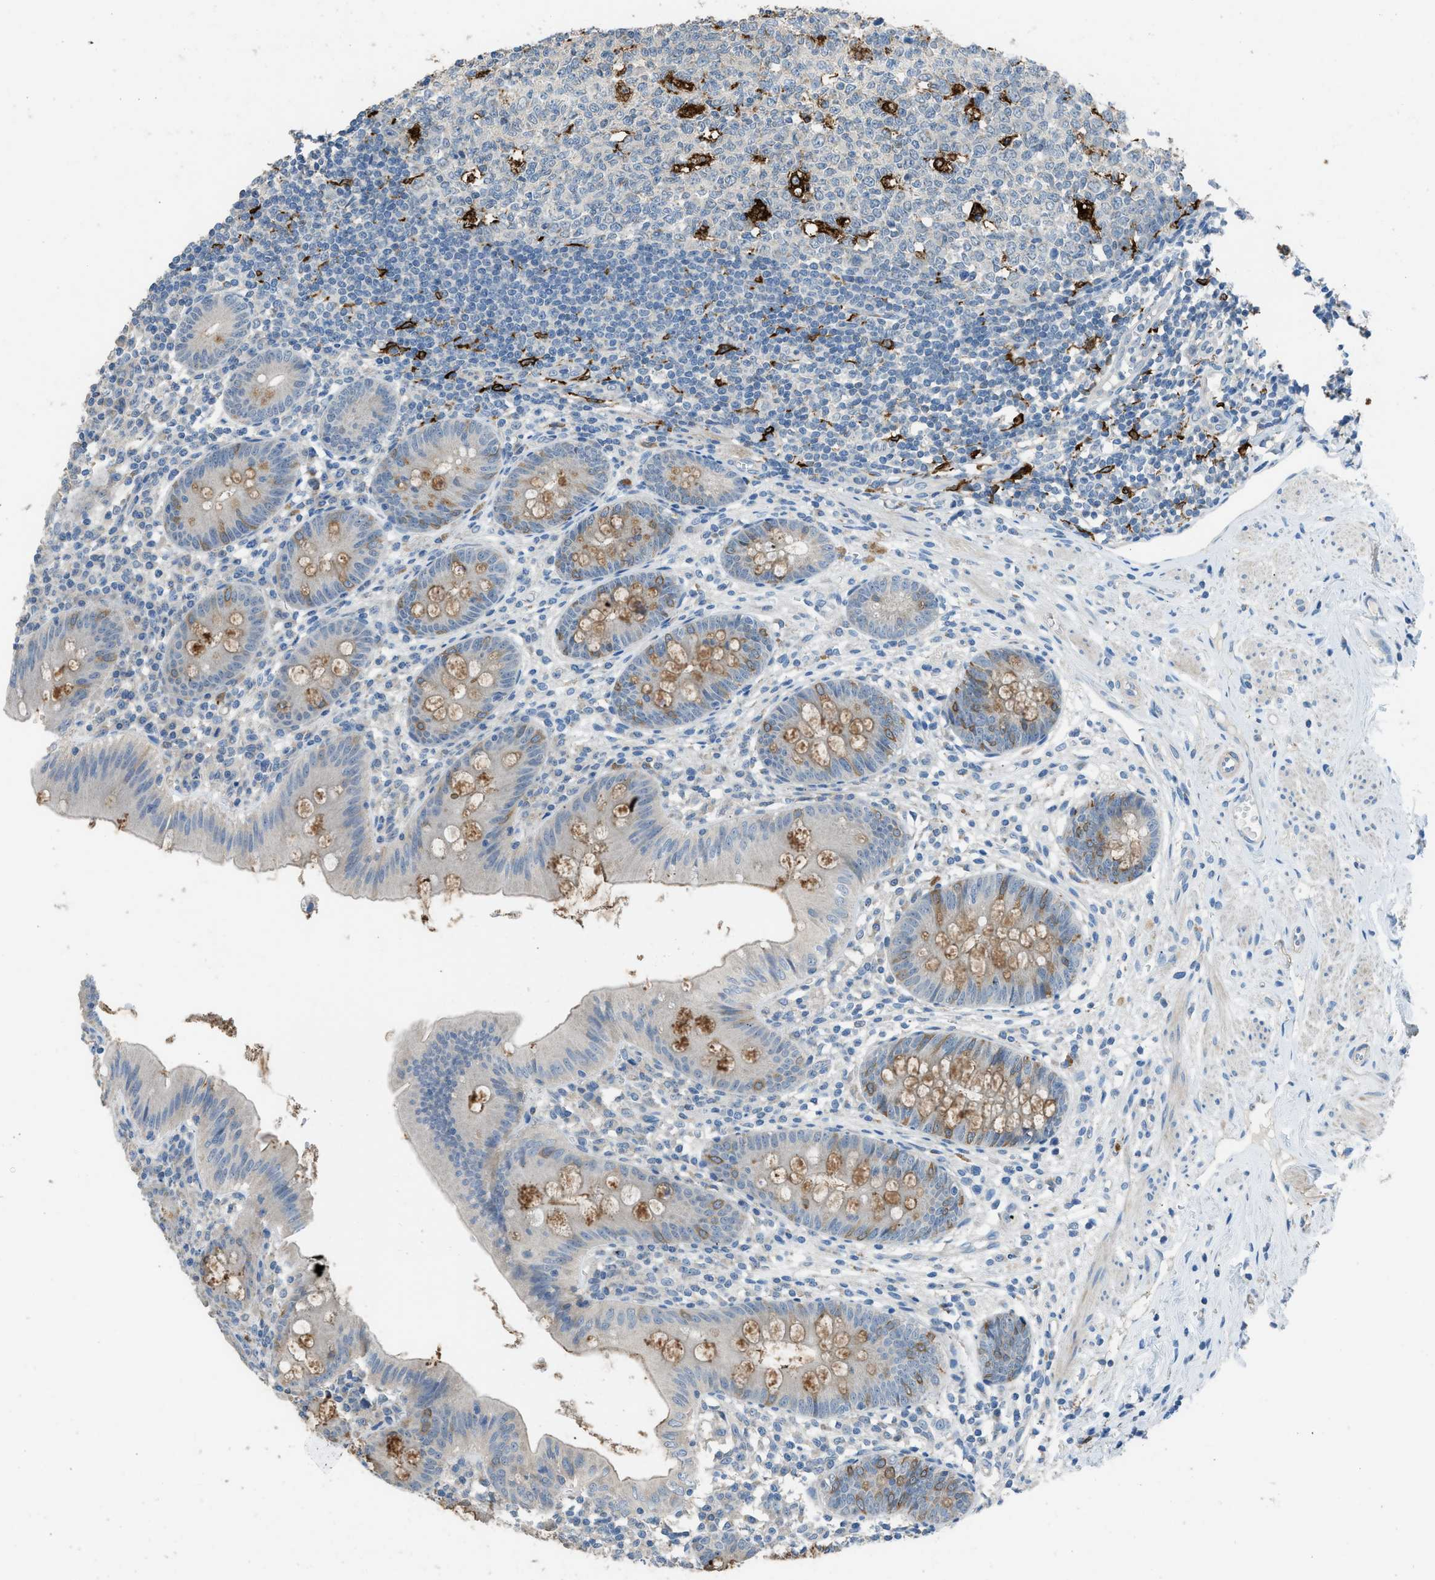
{"staining": {"intensity": "moderate", "quantity": "25%-75%", "location": "cytoplasmic/membranous"}, "tissue": "appendix", "cell_type": "Glandular cells", "image_type": "normal", "snomed": [{"axis": "morphology", "description": "Normal tissue, NOS"}, {"axis": "topography", "description": "Appendix"}], "caption": "Immunohistochemistry staining of normal appendix, which demonstrates medium levels of moderate cytoplasmic/membranous positivity in about 25%-75% of glandular cells indicating moderate cytoplasmic/membranous protein staining. The staining was performed using DAB (3,3'-diaminobenzidine) (brown) for protein detection and nuclei were counterstained in hematoxylin (blue).", "gene": "TIMD4", "patient": {"sex": "male", "age": 56}}